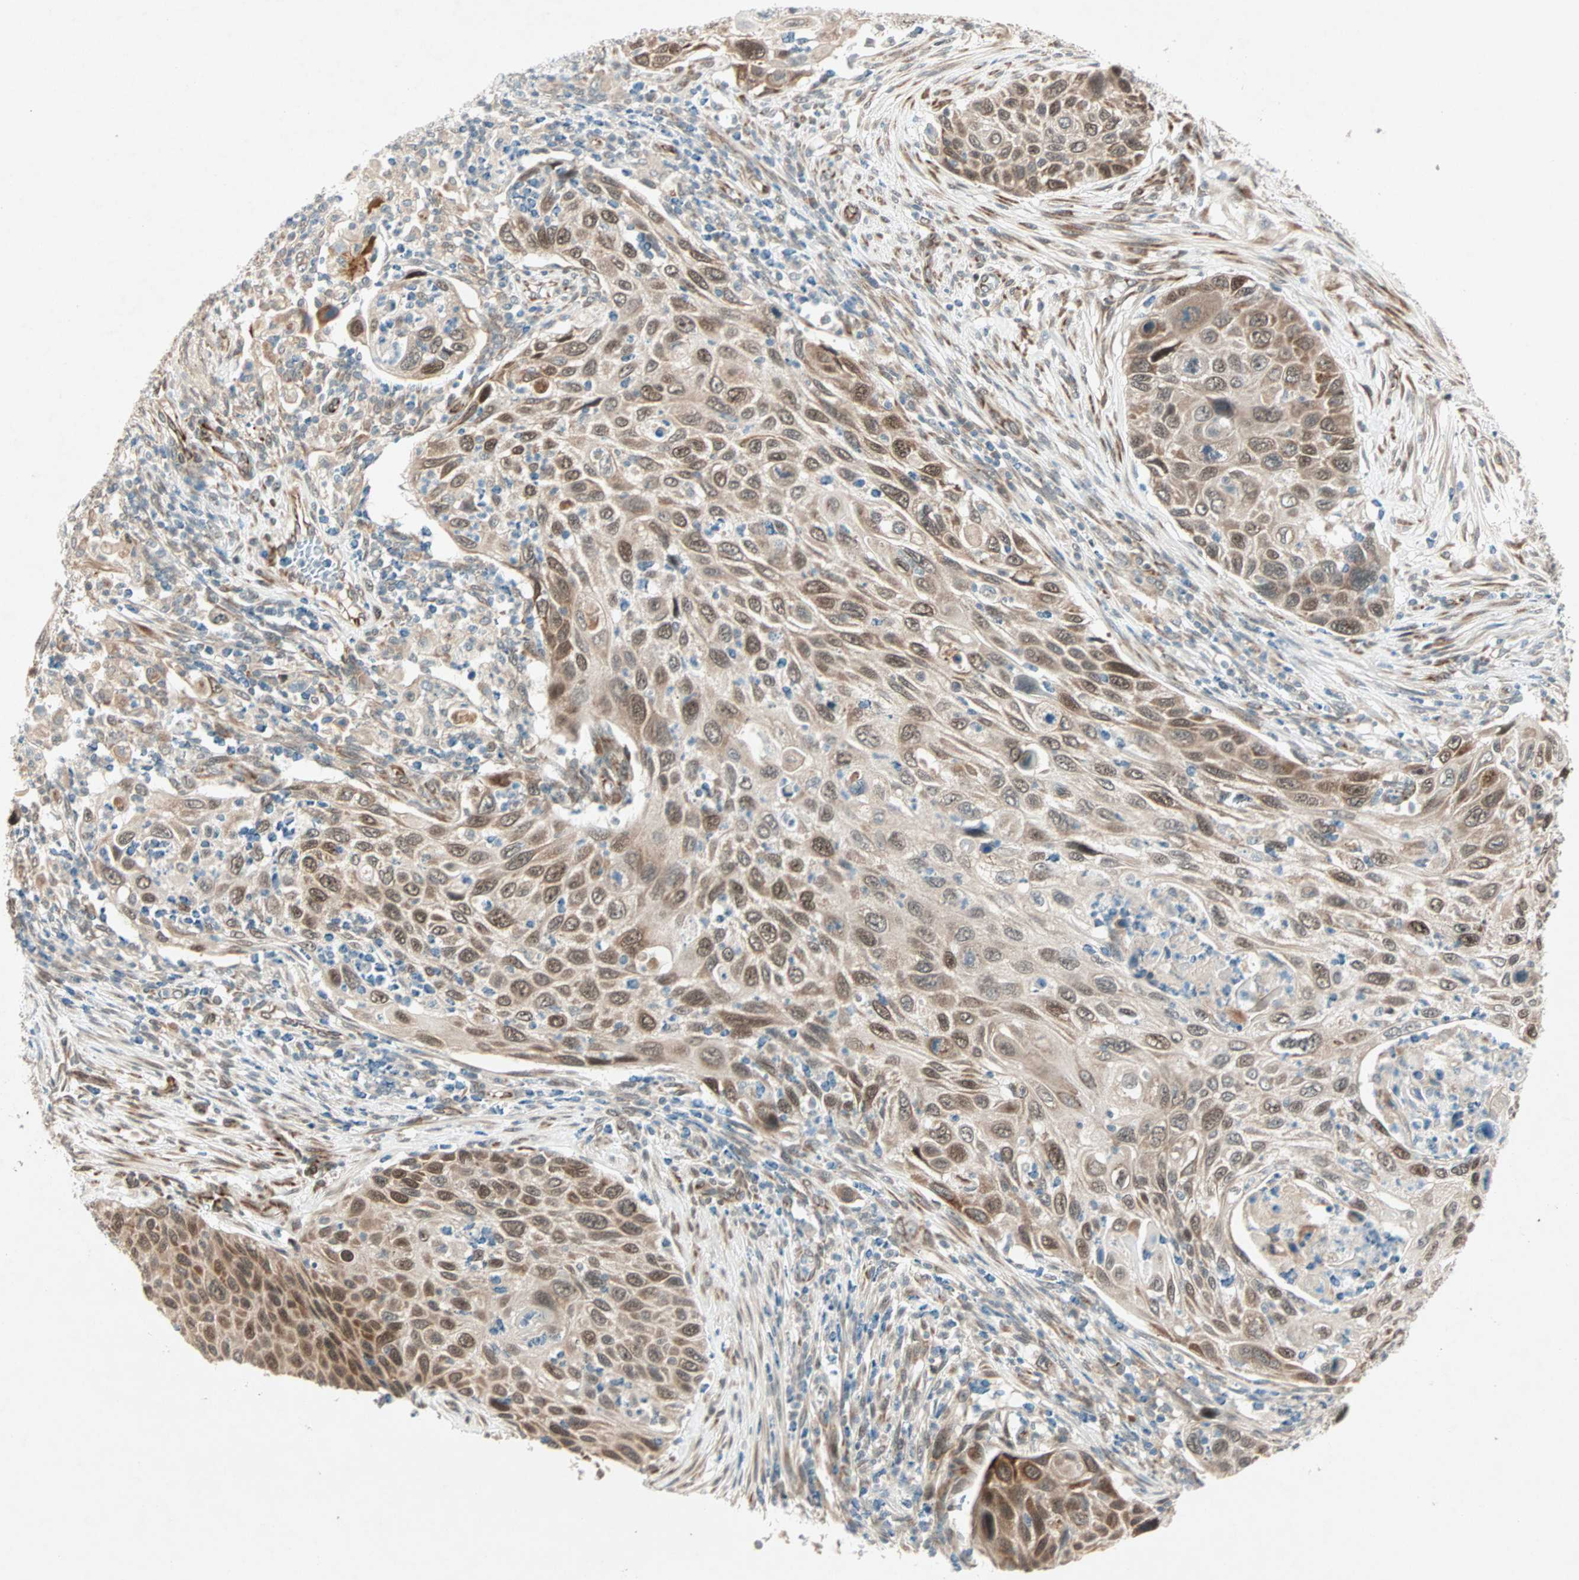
{"staining": {"intensity": "moderate", "quantity": ">75%", "location": "cytoplasmic/membranous,nuclear"}, "tissue": "cervical cancer", "cell_type": "Tumor cells", "image_type": "cancer", "snomed": [{"axis": "morphology", "description": "Squamous cell carcinoma, NOS"}, {"axis": "topography", "description": "Cervix"}], "caption": "Cervical squamous cell carcinoma tissue shows moderate cytoplasmic/membranous and nuclear expression in approximately >75% of tumor cells", "gene": "ZNF37A", "patient": {"sex": "female", "age": 70}}